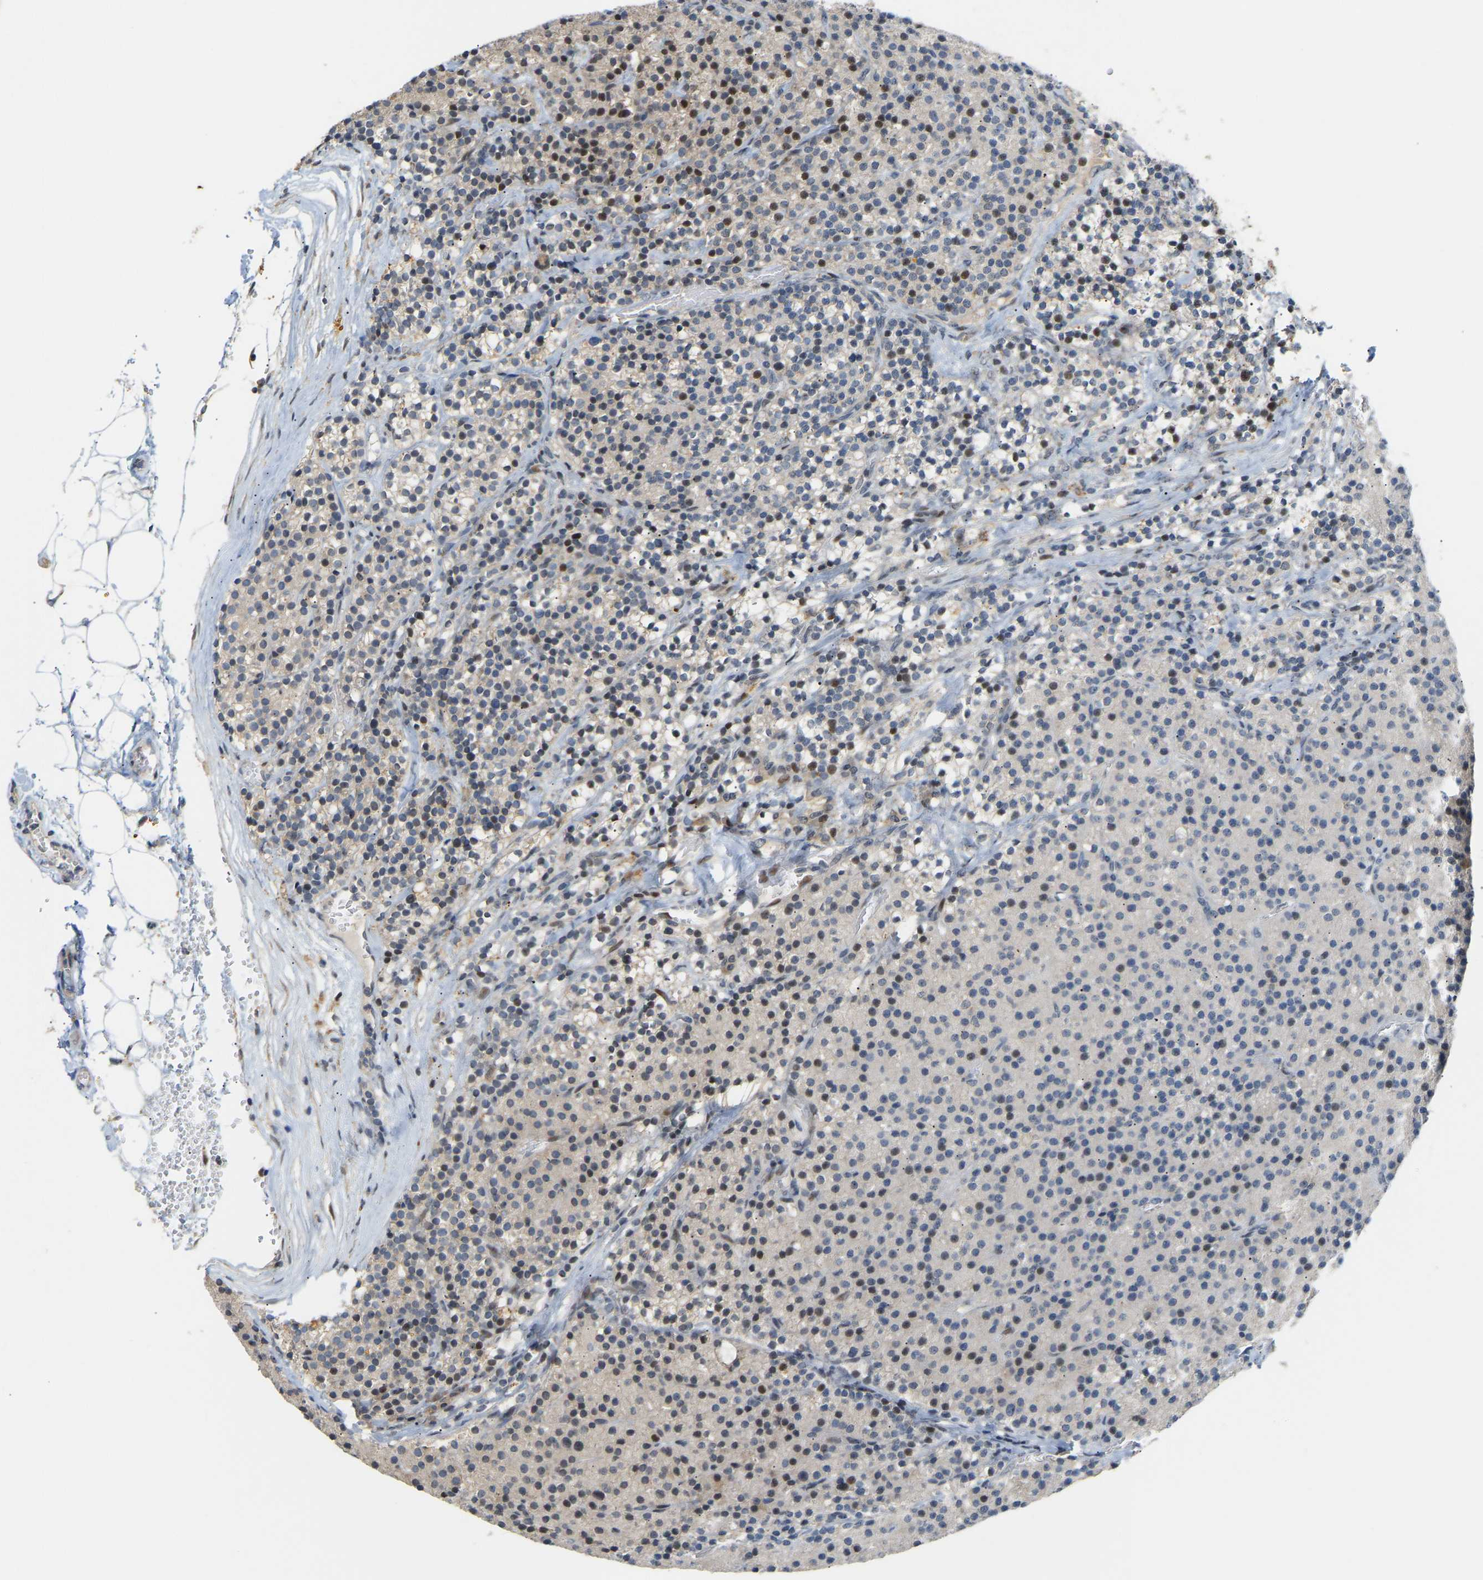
{"staining": {"intensity": "moderate", "quantity": "25%-75%", "location": "cytoplasmic/membranous,nuclear"}, "tissue": "parathyroid gland", "cell_type": "Glandular cells", "image_type": "normal", "snomed": [{"axis": "morphology", "description": "Normal tissue, NOS"}, {"axis": "morphology", "description": "Adenoma, NOS"}, {"axis": "topography", "description": "Parathyroid gland"}], "caption": "This is a micrograph of immunohistochemistry (IHC) staining of unremarkable parathyroid gland, which shows moderate staining in the cytoplasmic/membranous,nuclear of glandular cells.", "gene": "PTPN4", "patient": {"sex": "male", "age": 75}}